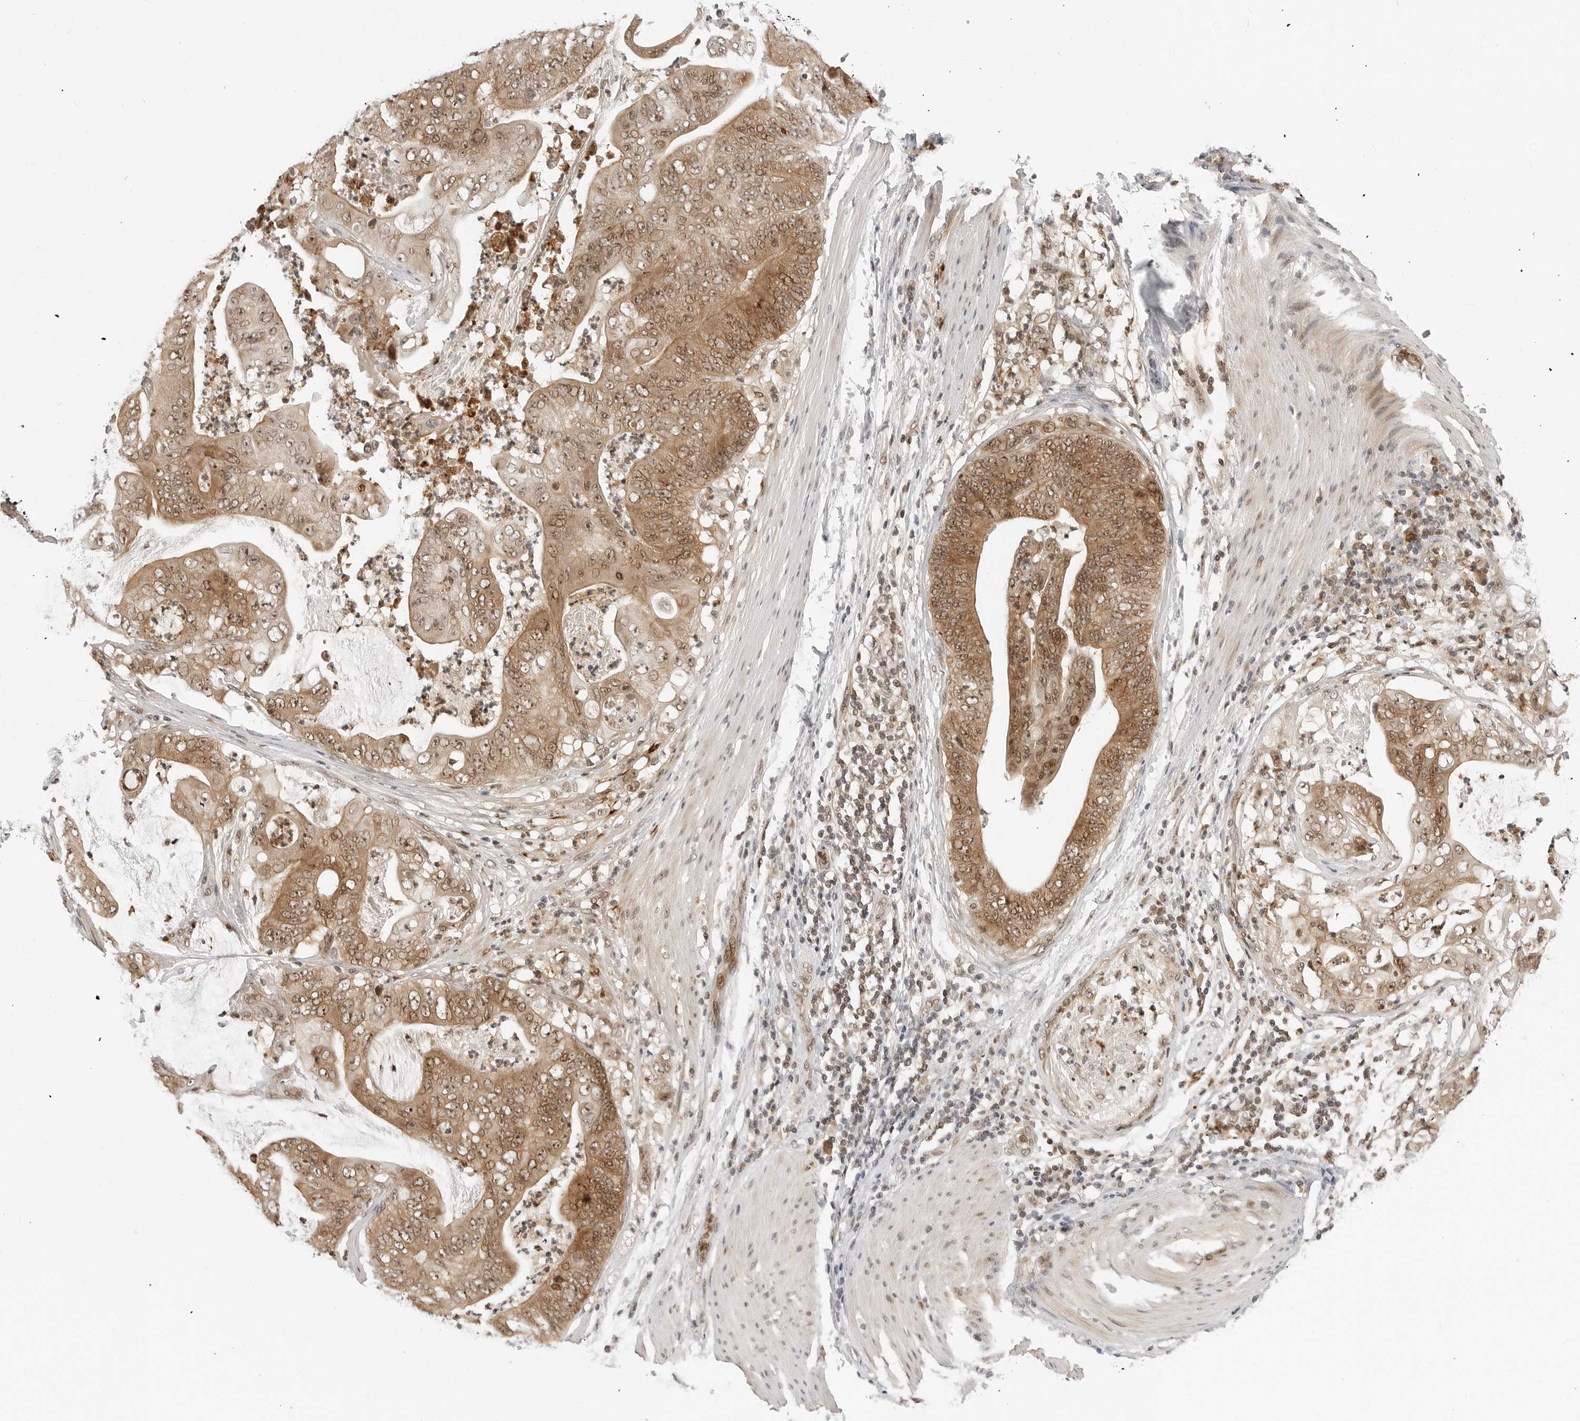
{"staining": {"intensity": "moderate", "quantity": ">75%", "location": "cytoplasmic/membranous,nuclear"}, "tissue": "stomach cancer", "cell_type": "Tumor cells", "image_type": "cancer", "snomed": [{"axis": "morphology", "description": "Adenocarcinoma, NOS"}, {"axis": "topography", "description": "Stomach"}], "caption": "Stomach cancer (adenocarcinoma) stained with immunohistochemistry (IHC) demonstrates moderate cytoplasmic/membranous and nuclear expression in about >75% of tumor cells.", "gene": "C8orf33", "patient": {"sex": "female", "age": 73}}